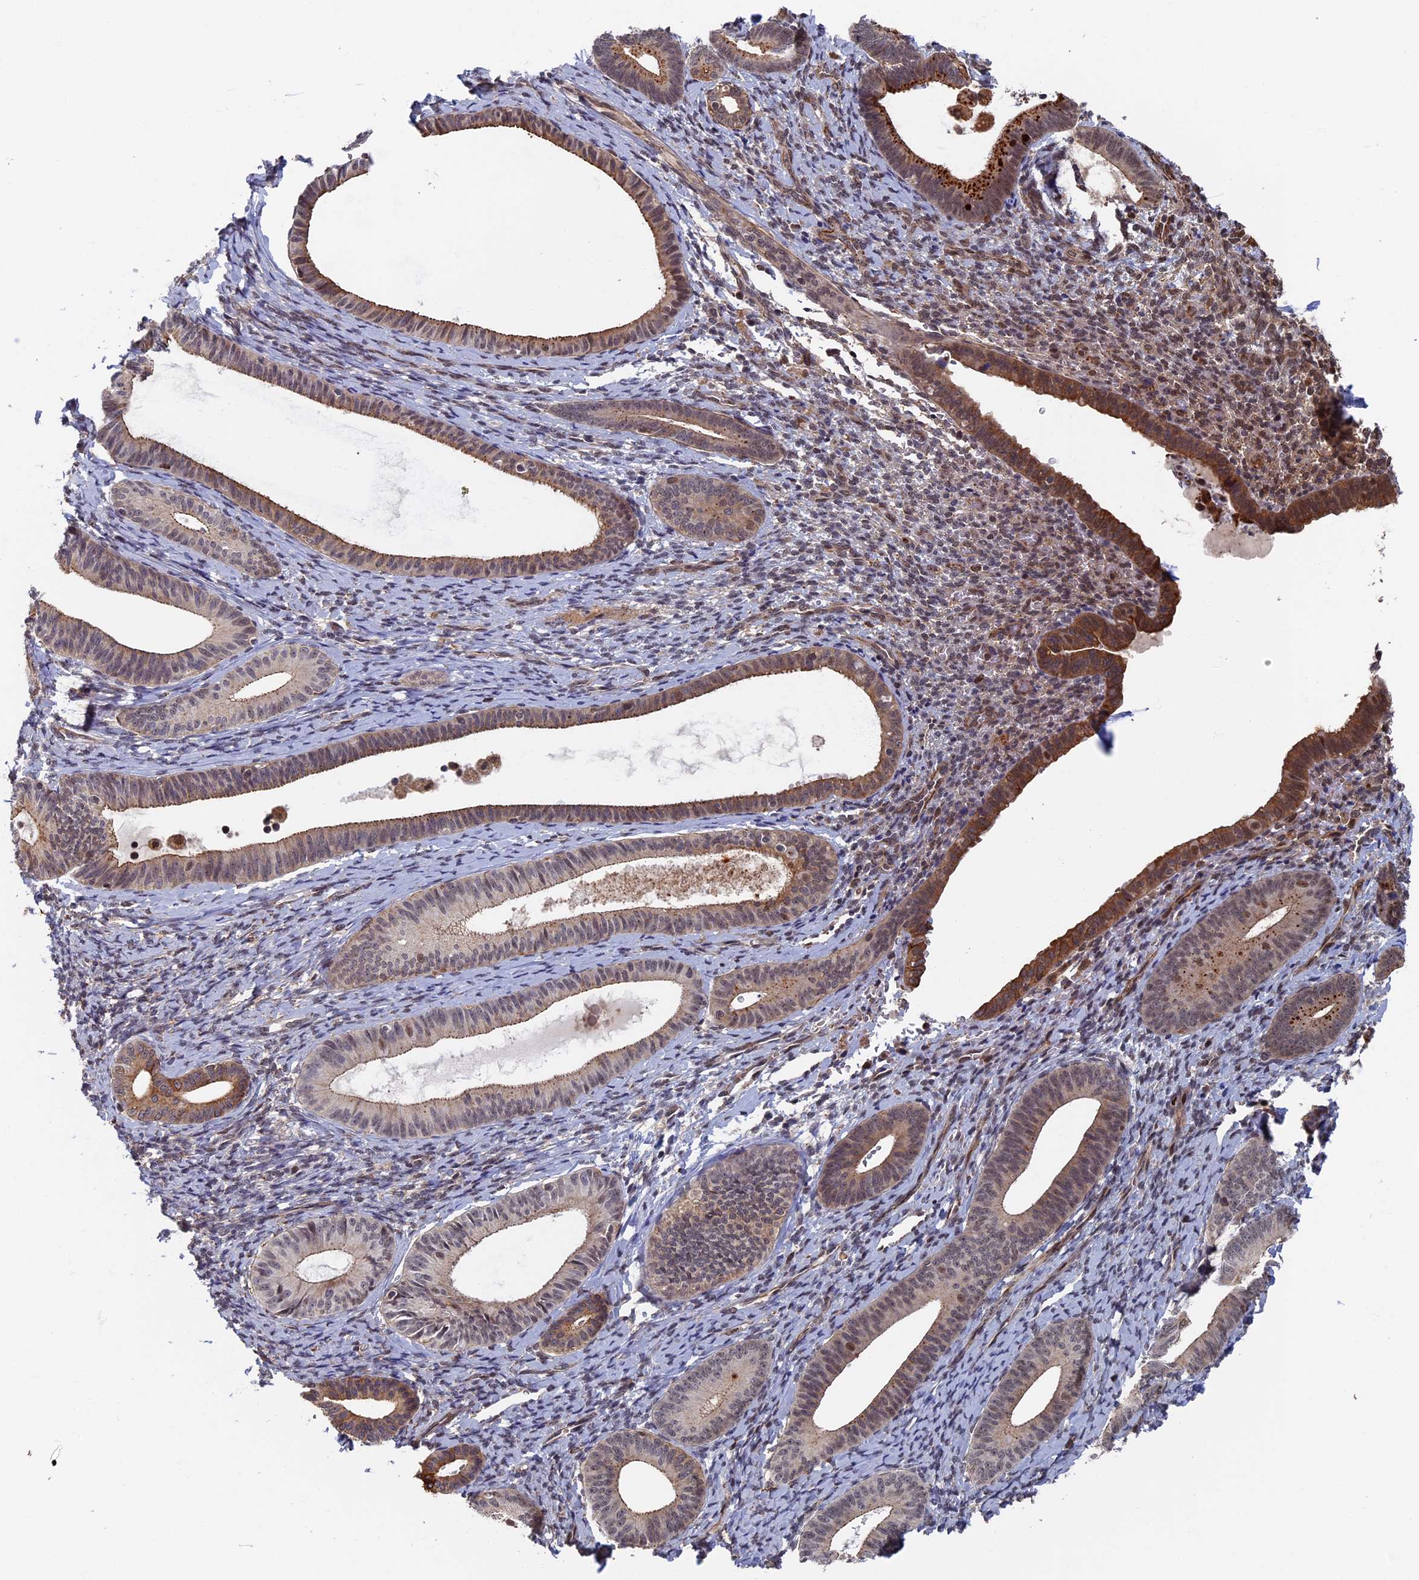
{"staining": {"intensity": "weak", "quantity": "<25%", "location": "cytoplasmic/membranous,nuclear"}, "tissue": "endometrium", "cell_type": "Cells in endometrial stroma", "image_type": "normal", "snomed": [{"axis": "morphology", "description": "Normal tissue, NOS"}, {"axis": "topography", "description": "Endometrium"}], "caption": "This is an immunohistochemistry histopathology image of normal human endometrium. There is no expression in cells in endometrial stroma.", "gene": "CTDP1", "patient": {"sex": "female", "age": 65}}